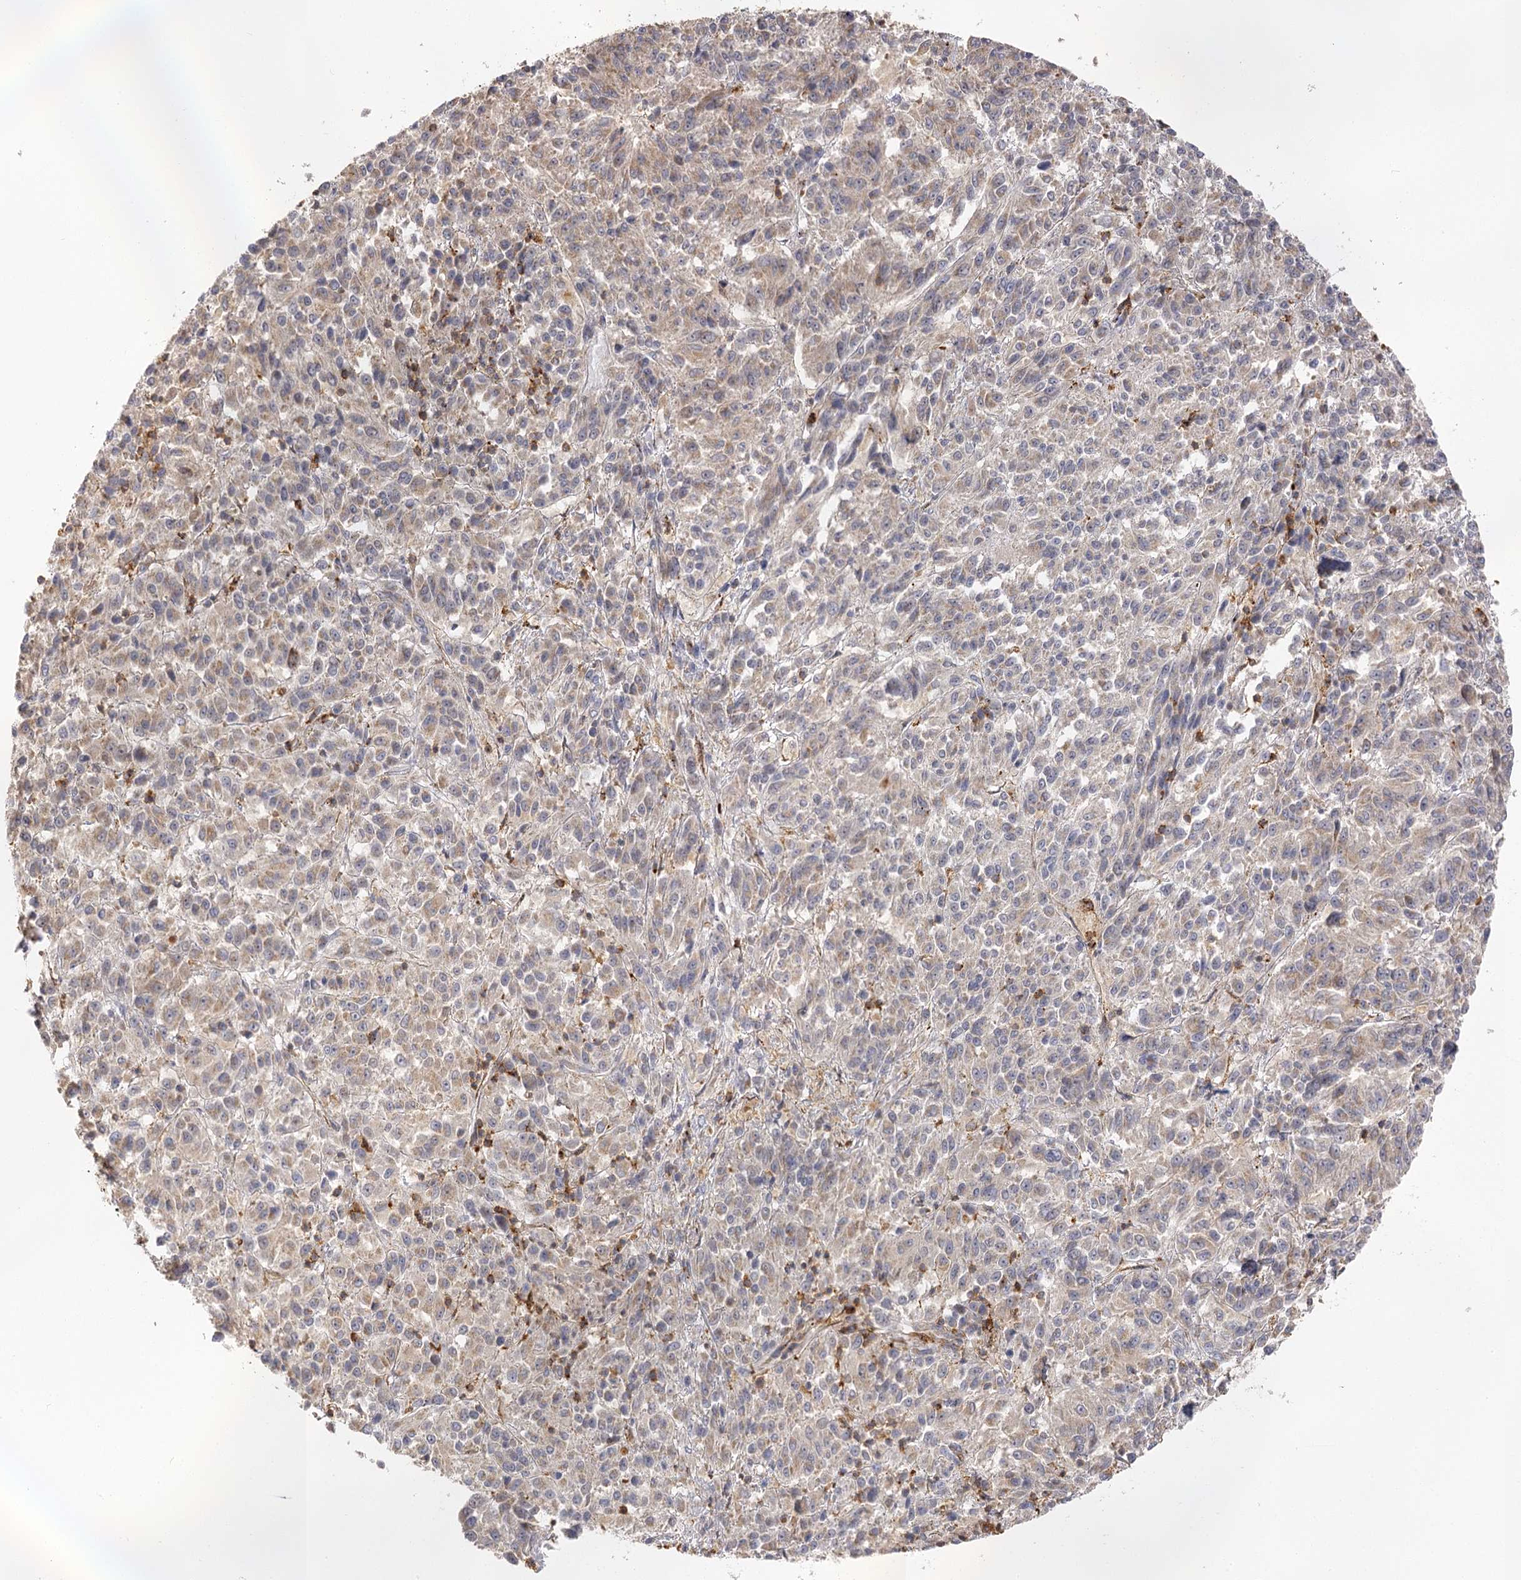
{"staining": {"intensity": "weak", "quantity": "<25%", "location": "cytoplasmic/membranous"}, "tissue": "melanoma", "cell_type": "Tumor cells", "image_type": "cancer", "snomed": [{"axis": "morphology", "description": "Malignant melanoma, Metastatic site"}, {"axis": "topography", "description": "Lung"}], "caption": "Tumor cells show no significant protein positivity in malignant melanoma (metastatic site). (DAB immunohistochemistry (IHC), high magnification).", "gene": "SEC24B", "patient": {"sex": "male", "age": 64}}